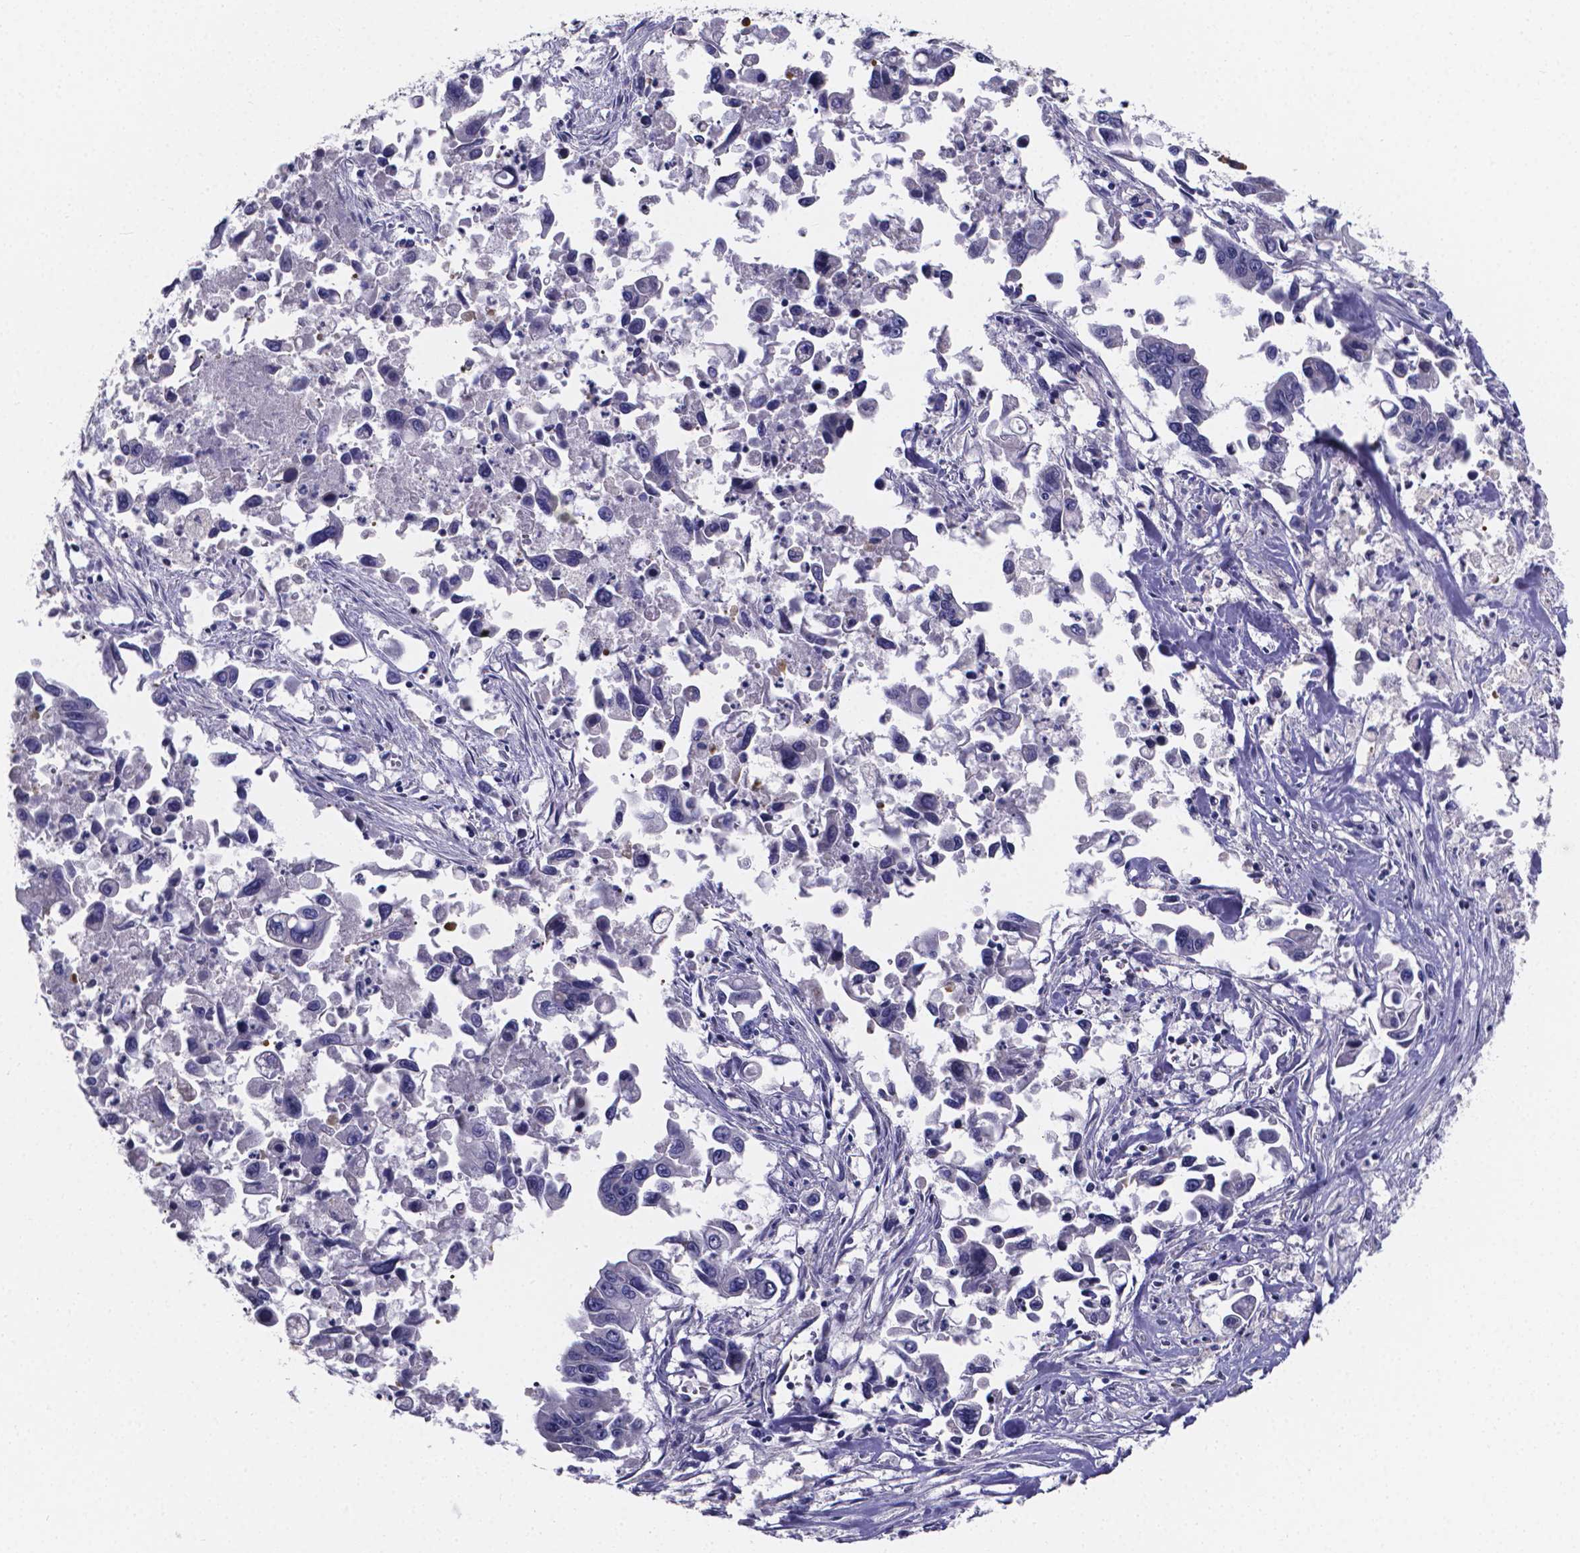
{"staining": {"intensity": "negative", "quantity": "none", "location": "none"}, "tissue": "pancreatic cancer", "cell_type": "Tumor cells", "image_type": "cancer", "snomed": [{"axis": "morphology", "description": "Adenocarcinoma, NOS"}, {"axis": "topography", "description": "Pancreas"}], "caption": "This is an IHC photomicrograph of pancreatic adenocarcinoma. There is no staining in tumor cells.", "gene": "SFRP4", "patient": {"sex": "female", "age": 83}}